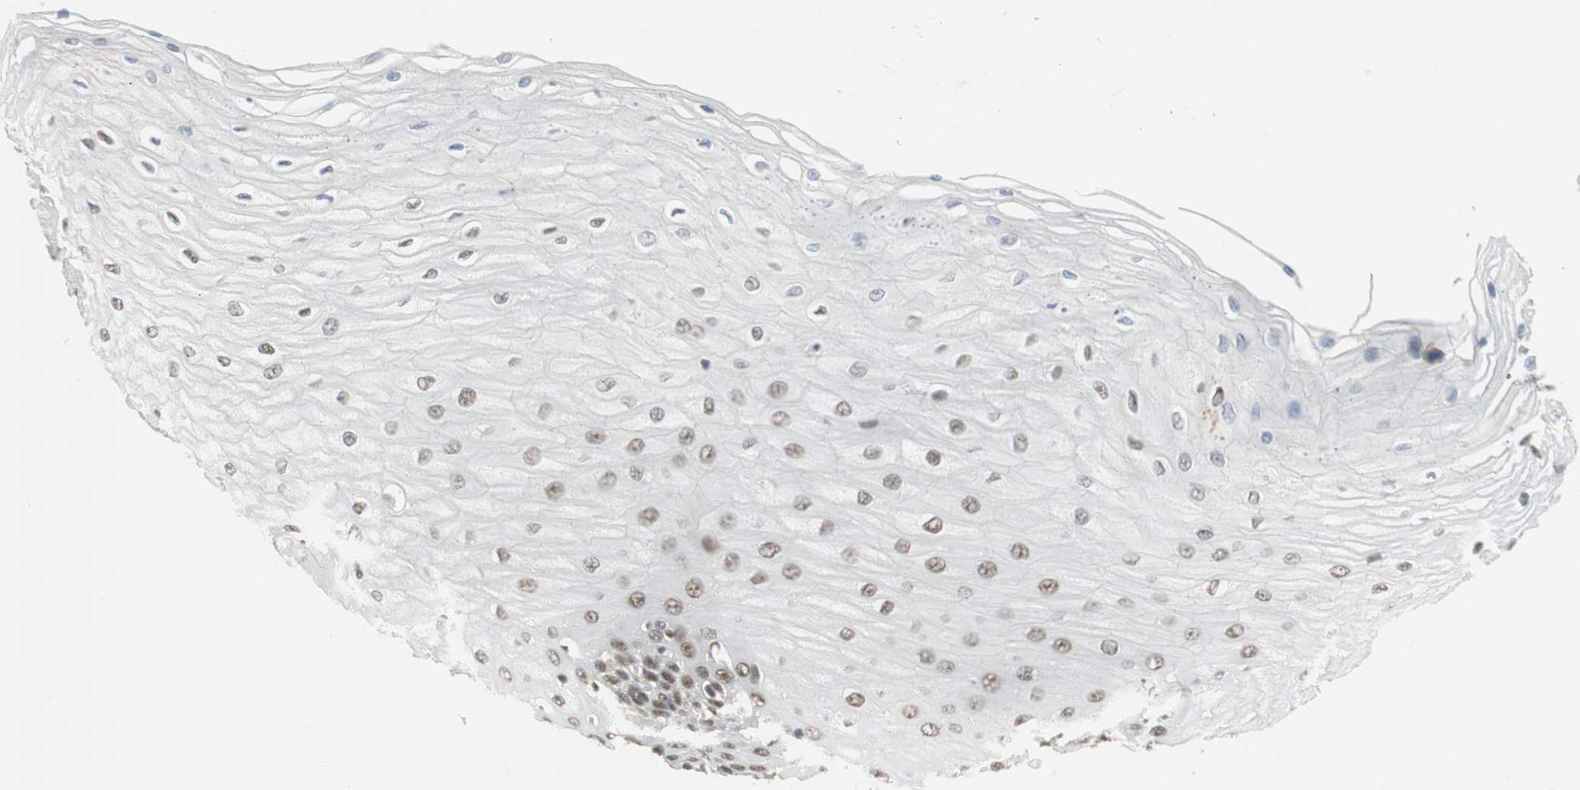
{"staining": {"intensity": "strong", "quantity": ">75%", "location": "nuclear"}, "tissue": "esophagus", "cell_type": "Squamous epithelial cells", "image_type": "normal", "snomed": [{"axis": "morphology", "description": "Normal tissue, NOS"}, {"axis": "morphology", "description": "Squamous cell carcinoma, NOS"}, {"axis": "topography", "description": "Esophagus"}], "caption": "Benign esophagus demonstrates strong nuclear staining in about >75% of squamous epithelial cells.", "gene": "RTF1", "patient": {"sex": "male", "age": 65}}